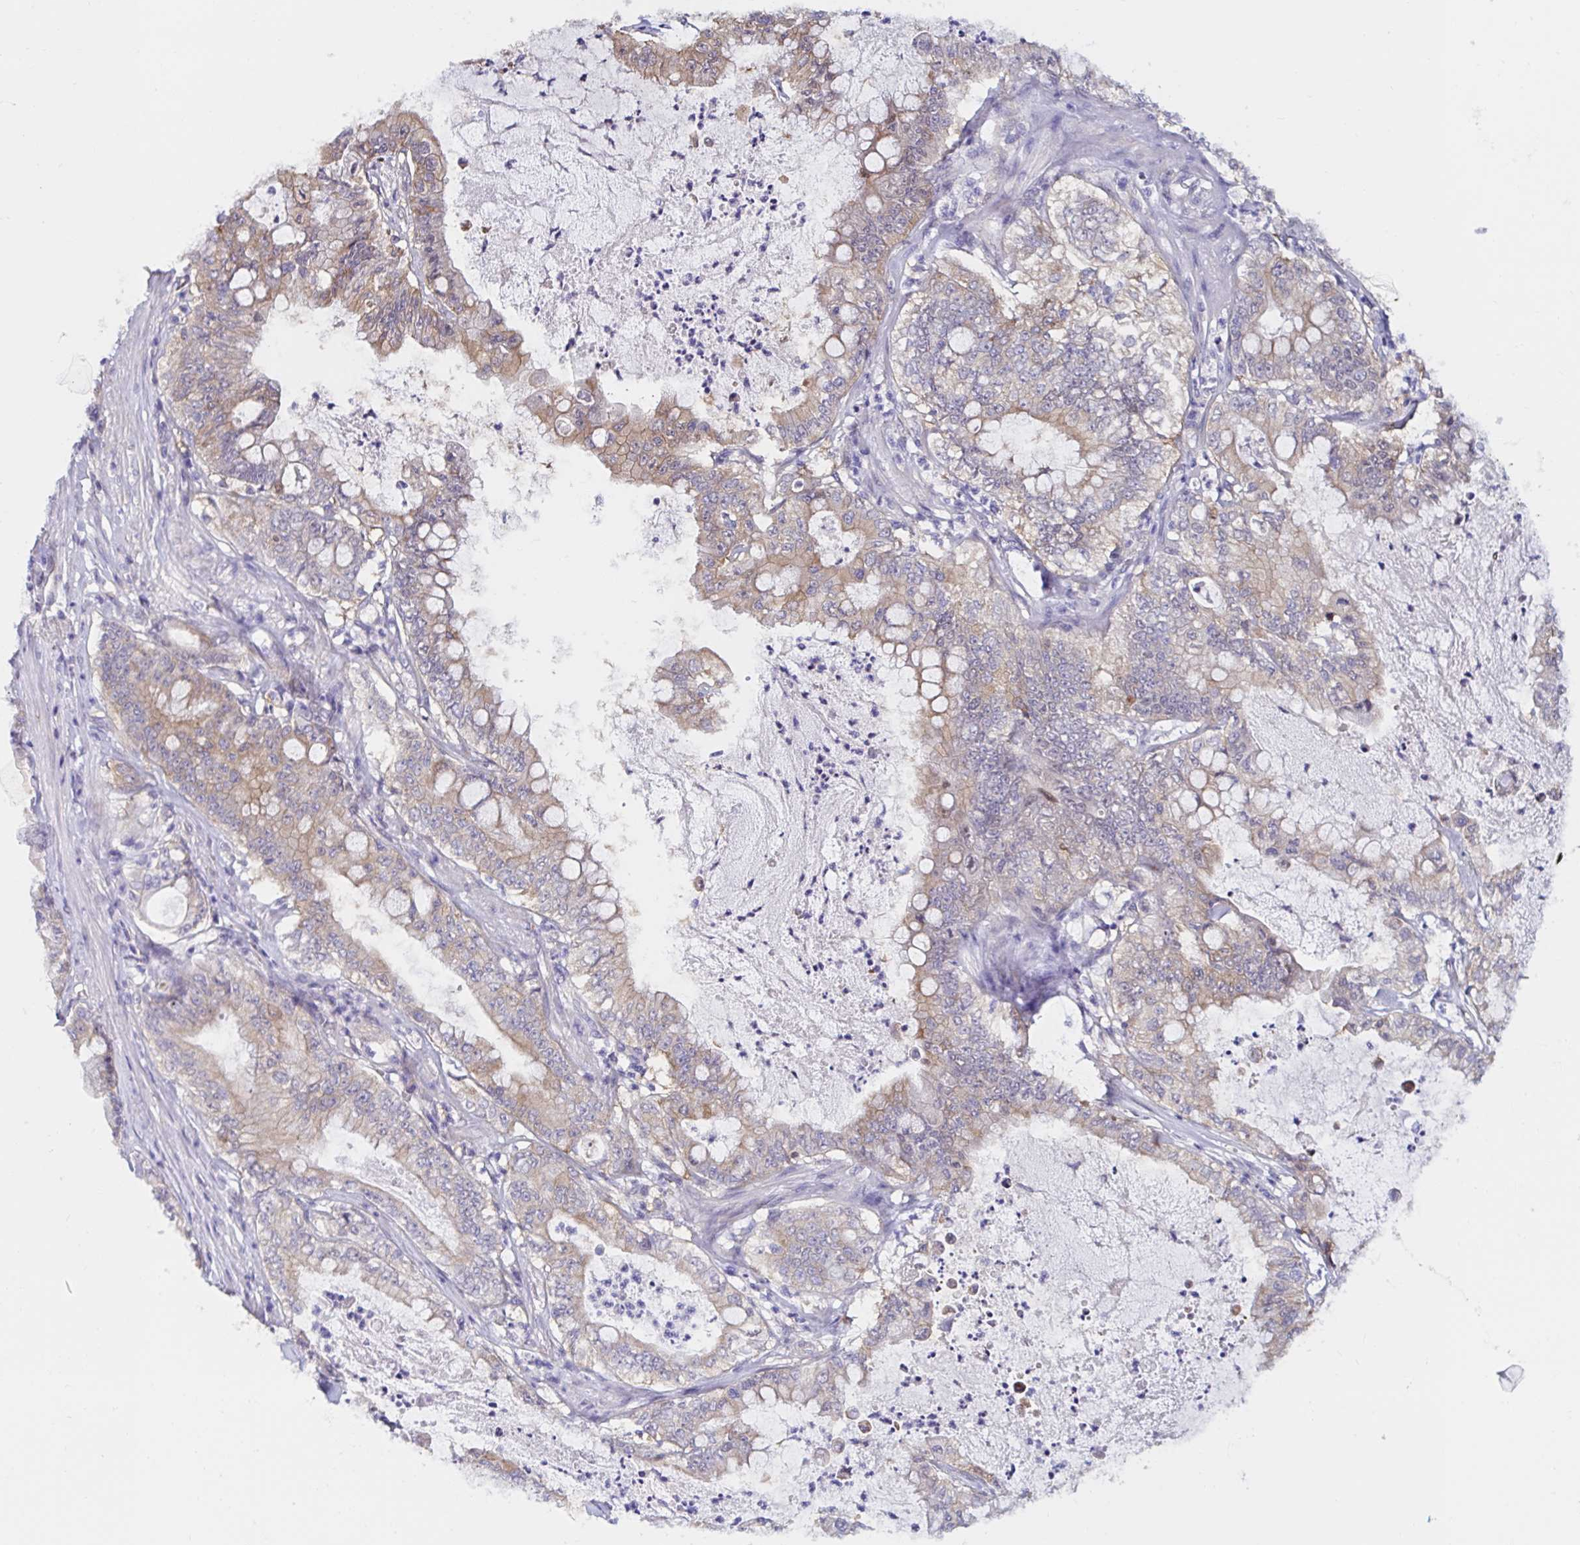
{"staining": {"intensity": "weak", "quantity": "25%-75%", "location": "cytoplasmic/membranous"}, "tissue": "pancreatic cancer", "cell_type": "Tumor cells", "image_type": "cancer", "snomed": [{"axis": "morphology", "description": "Adenocarcinoma, NOS"}, {"axis": "topography", "description": "Pancreas"}], "caption": "Pancreatic cancer (adenocarcinoma) stained with immunohistochemistry (IHC) reveals weak cytoplasmic/membranous expression in about 25%-75% of tumor cells.", "gene": "RSRP1", "patient": {"sex": "male", "age": 71}}